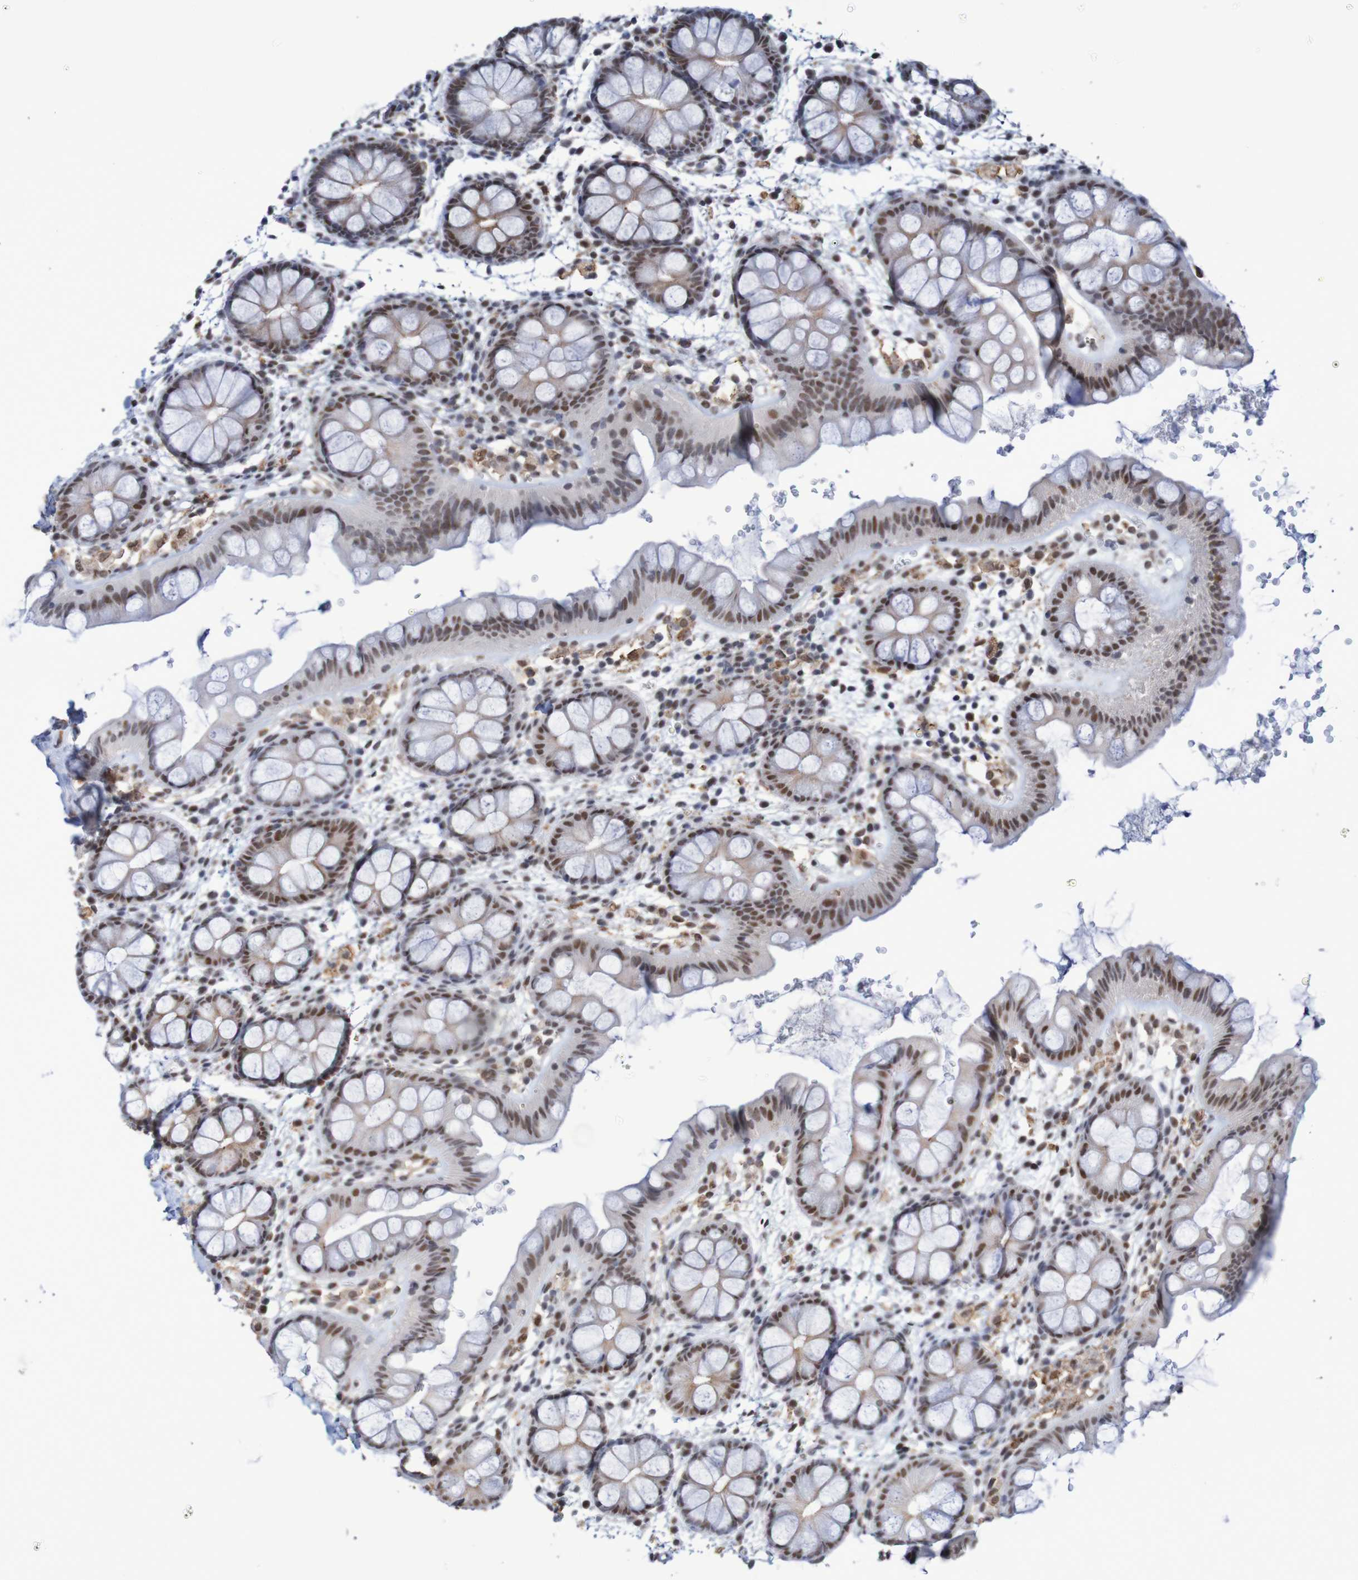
{"staining": {"intensity": "strong", "quantity": ">75%", "location": "nuclear"}, "tissue": "rectum", "cell_type": "Glandular cells", "image_type": "normal", "snomed": [{"axis": "morphology", "description": "Normal tissue, NOS"}, {"axis": "topography", "description": "Rectum"}], "caption": "Rectum stained with IHC demonstrates strong nuclear staining in about >75% of glandular cells.", "gene": "MRTFB", "patient": {"sex": "female", "age": 24}}